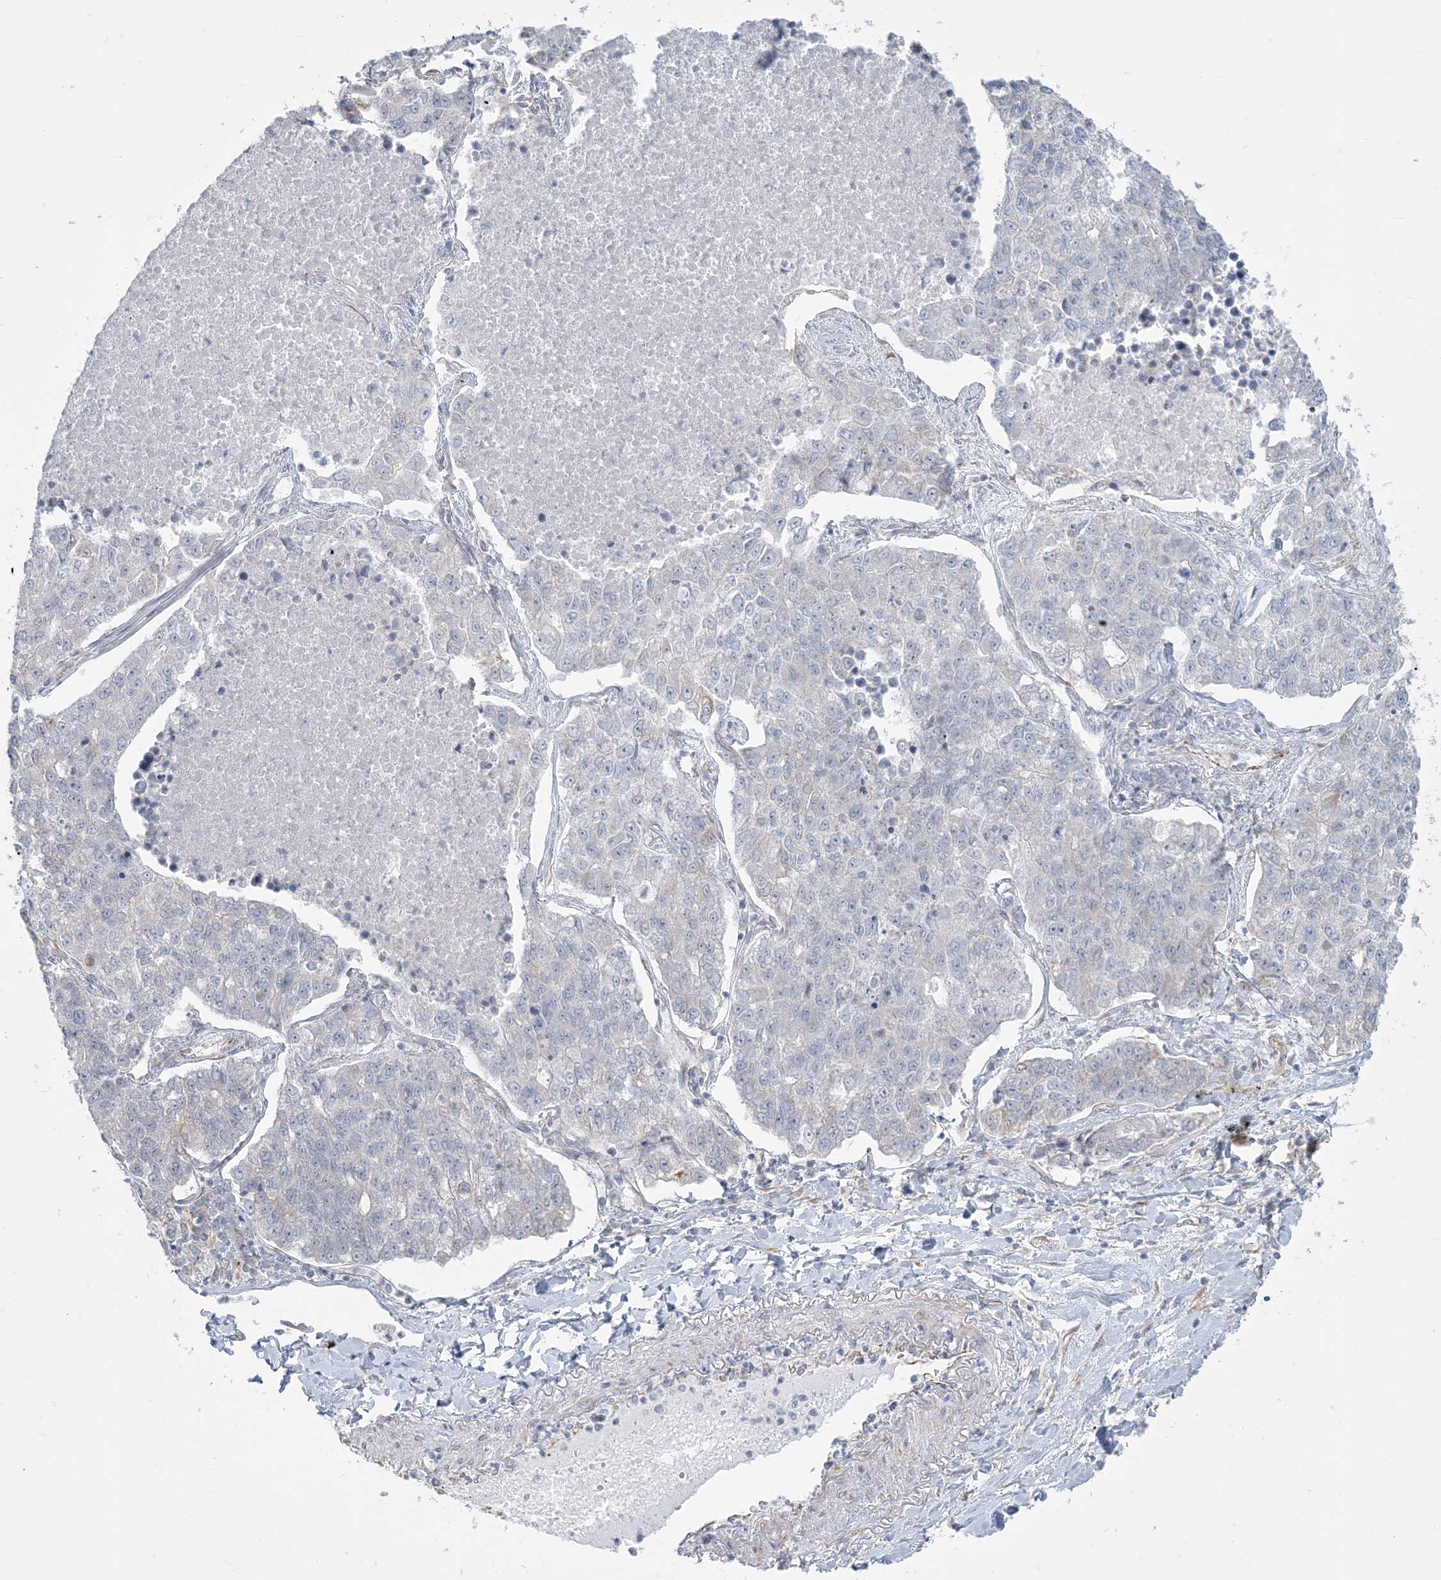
{"staining": {"intensity": "negative", "quantity": "none", "location": "none"}, "tissue": "lung cancer", "cell_type": "Tumor cells", "image_type": "cancer", "snomed": [{"axis": "morphology", "description": "Adenocarcinoma, NOS"}, {"axis": "topography", "description": "Lung"}], "caption": "Protein analysis of lung adenocarcinoma shows no significant staining in tumor cells. Nuclei are stained in blue.", "gene": "ZC3H6", "patient": {"sex": "male", "age": 49}}